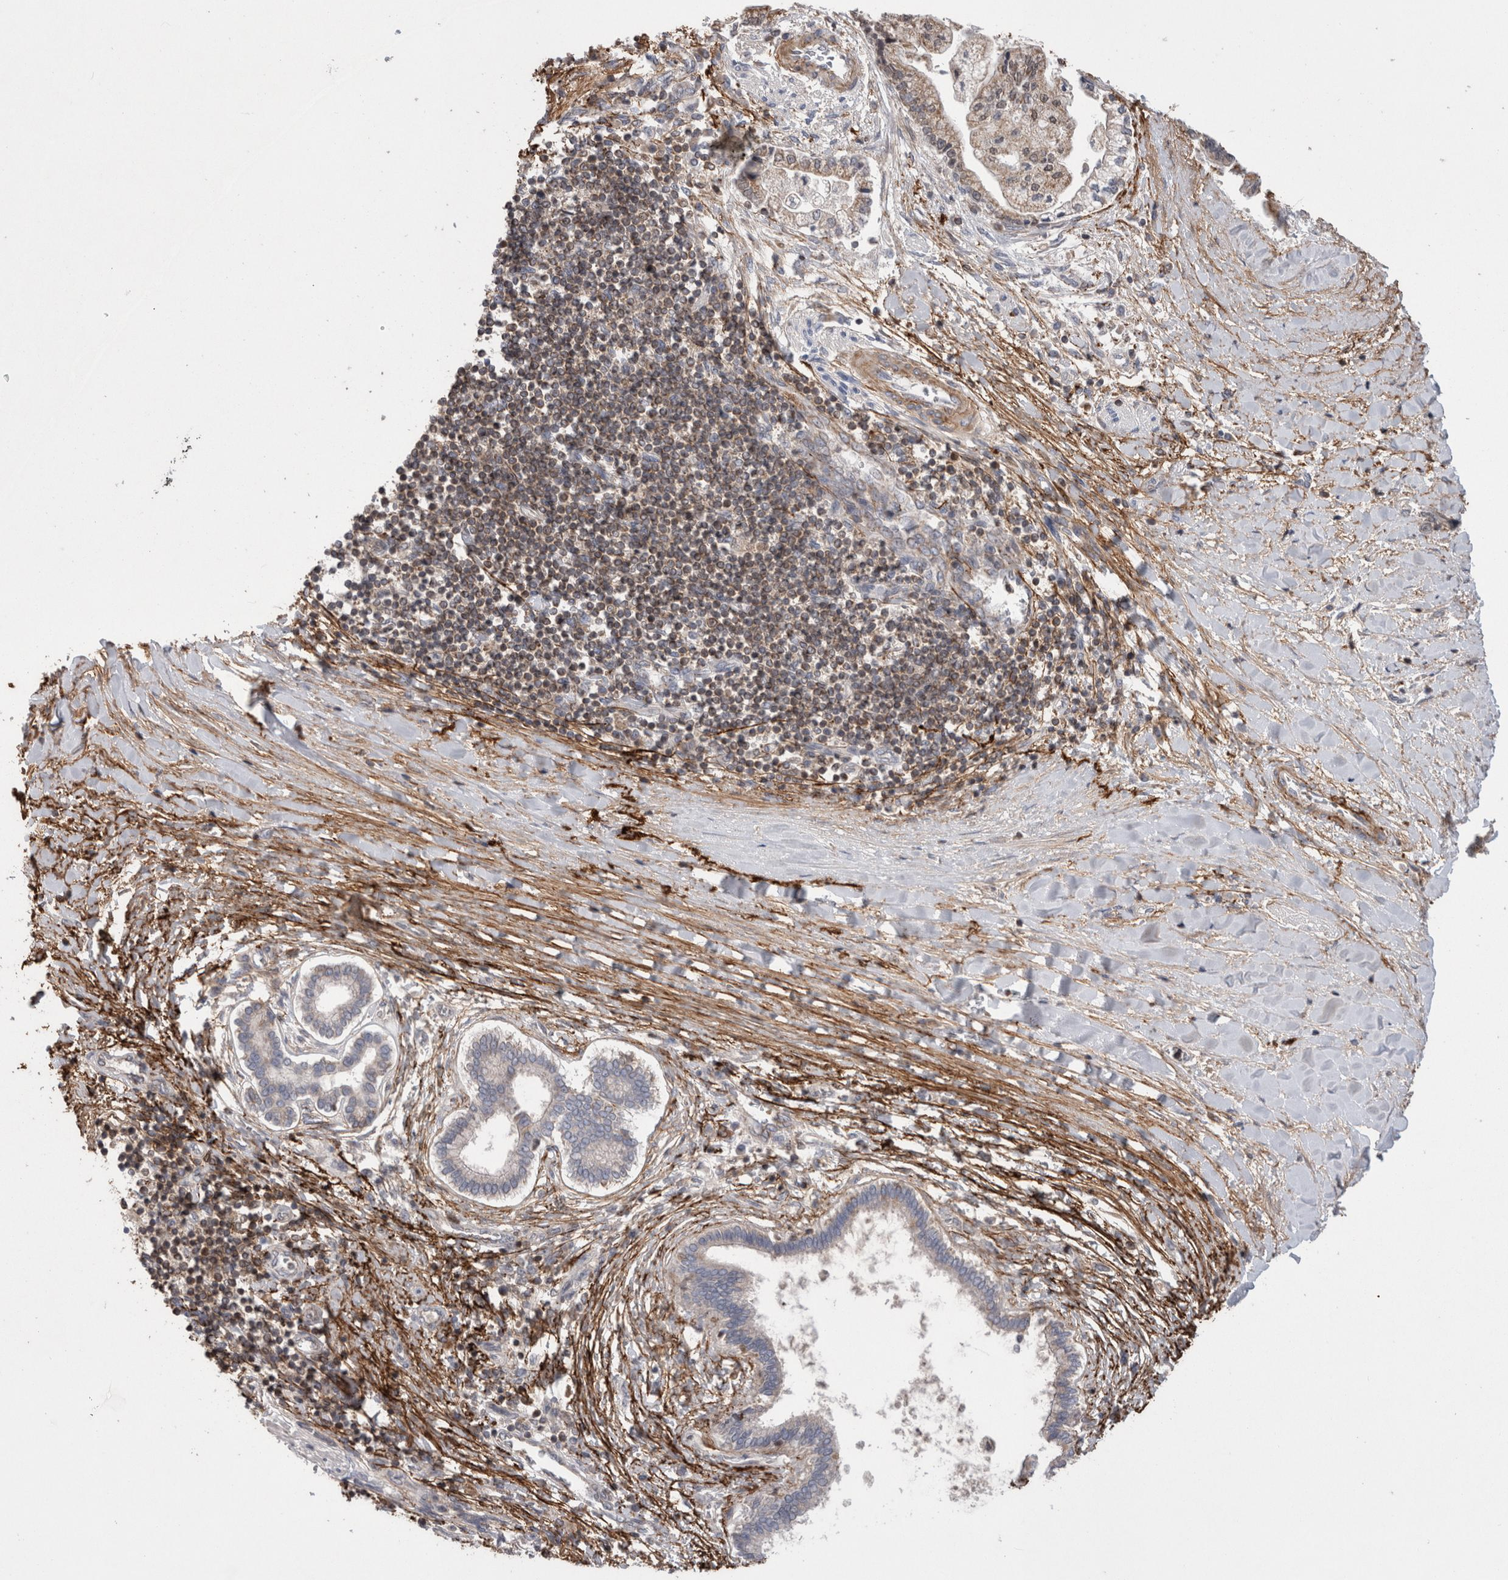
{"staining": {"intensity": "negative", "quantity": "none", "location": "none"}, "tissue": "liver cancer", "cell_type": "Tumor cells", "image_type": "cancer", "snomed": [{"axis": "morphology", "description": "Cholangiocarcinoma"}, {"axis": "topography", "description": "Liver"}], "caption": "Histopathology image shows no protein staining in tumor cells of liver cholangiocarcinoma tissue.", "gene": "DARS2", "patient": {"sex": "male", "age": 50}}